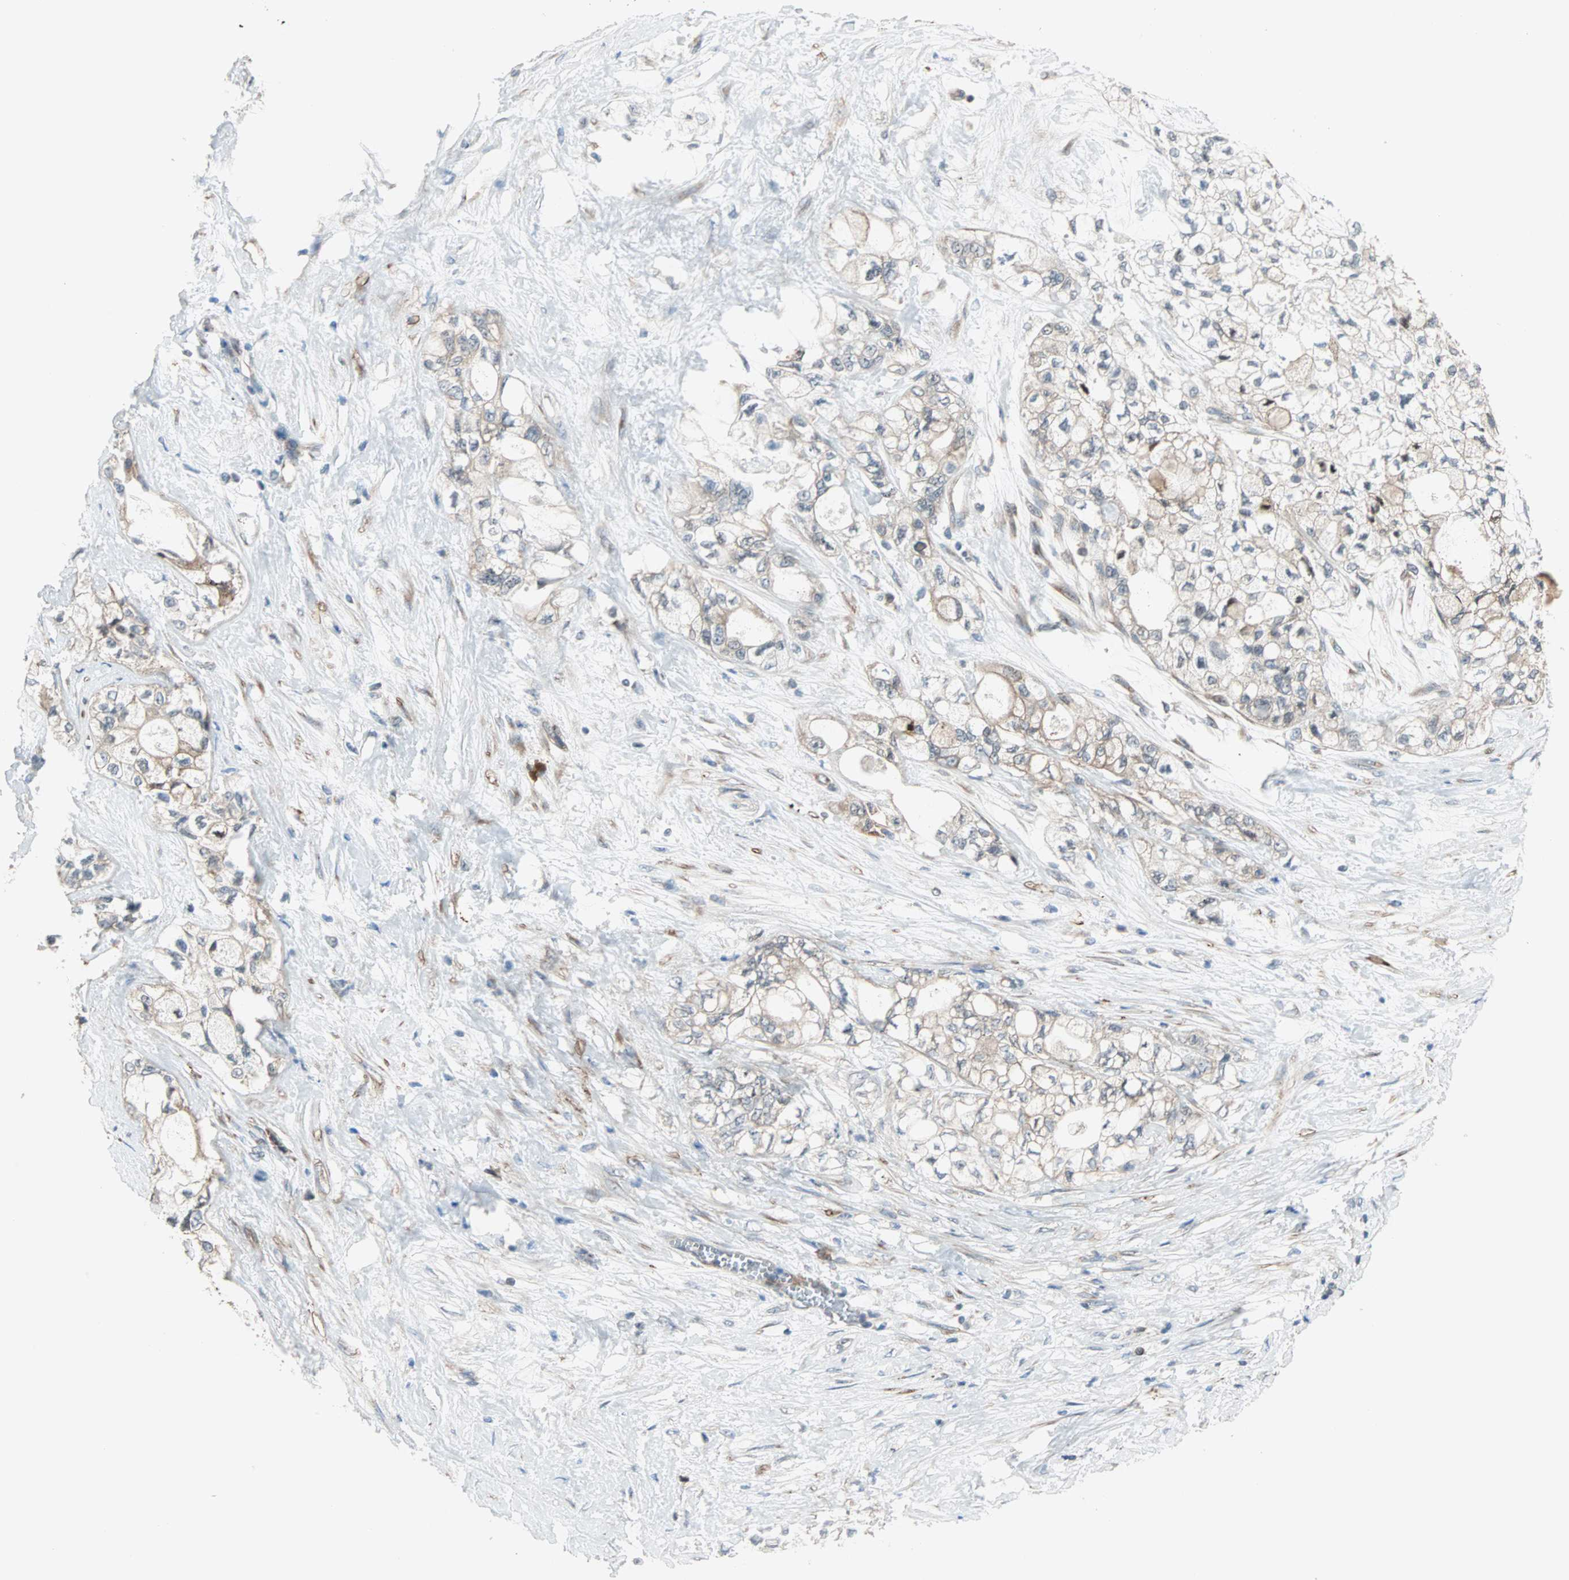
{"staining": {"intensity": "weak", "quantity": "25%-75%", "location": "cytoplasmic/membranous"}, "tissue": "pancreatic cancer", "cell_type": "Tumor cells", "image_type": "cancer", "snomed": [{"axis": "morphology", "description": "Adenocarcinoma, NOS"}, {"axis": "topography", "description": "Pancreas"}], "caption": "Protein expression analysis of human adenocarcinoma (pancreatic) reveals weak cytoplasmic/membranous expression in approximately 25%-75% of tumor cells.", "gene": "SAR1A", "patient": {"sex": "male", "age": 70}}